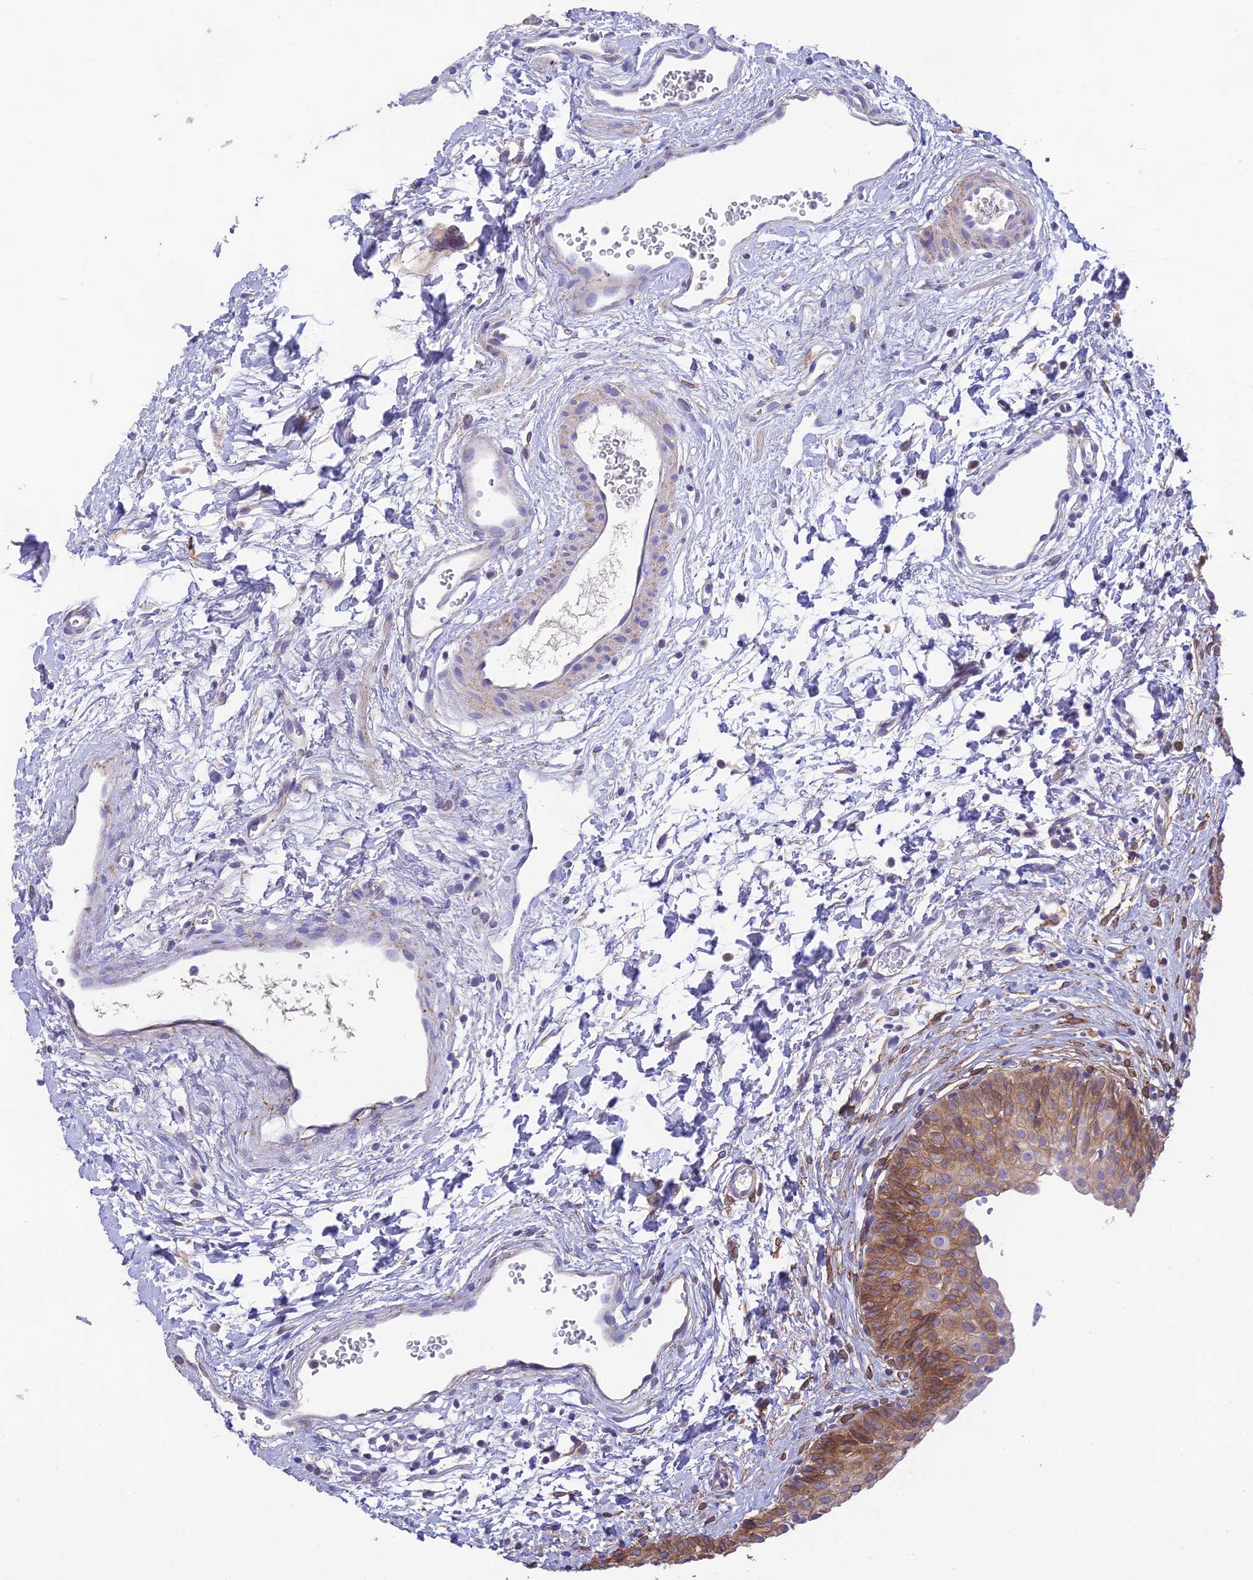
{"staining": {"intensity": "moderate", "quantity": ">75%", "location": "cytoplasmic/membranous"}, "tissue": "urinary bladder", "cell_type": "Urothelial cells", "image_type": "normal", "snomed": [{"axis": "morphology", "description": "Normal tissue, NOS"}, {"axis": "topography", "description": "Urinary bladder"}], "caption": "IHC (DAB (3,3'-diaminobenzidine)) staining of unremarkable urinary bladder reveals moderate cytoplasmic/membranous protein expression in approximately >75% of urothelial cells. The protein is stained brown, and the nuclei are stained in blue (DAB (3,3'-diaminobenzidine) IHC with brightfield microscopy, high magnification).", "gene": "HSD17B2", "patient": {"sex": "male", "age": 51}}